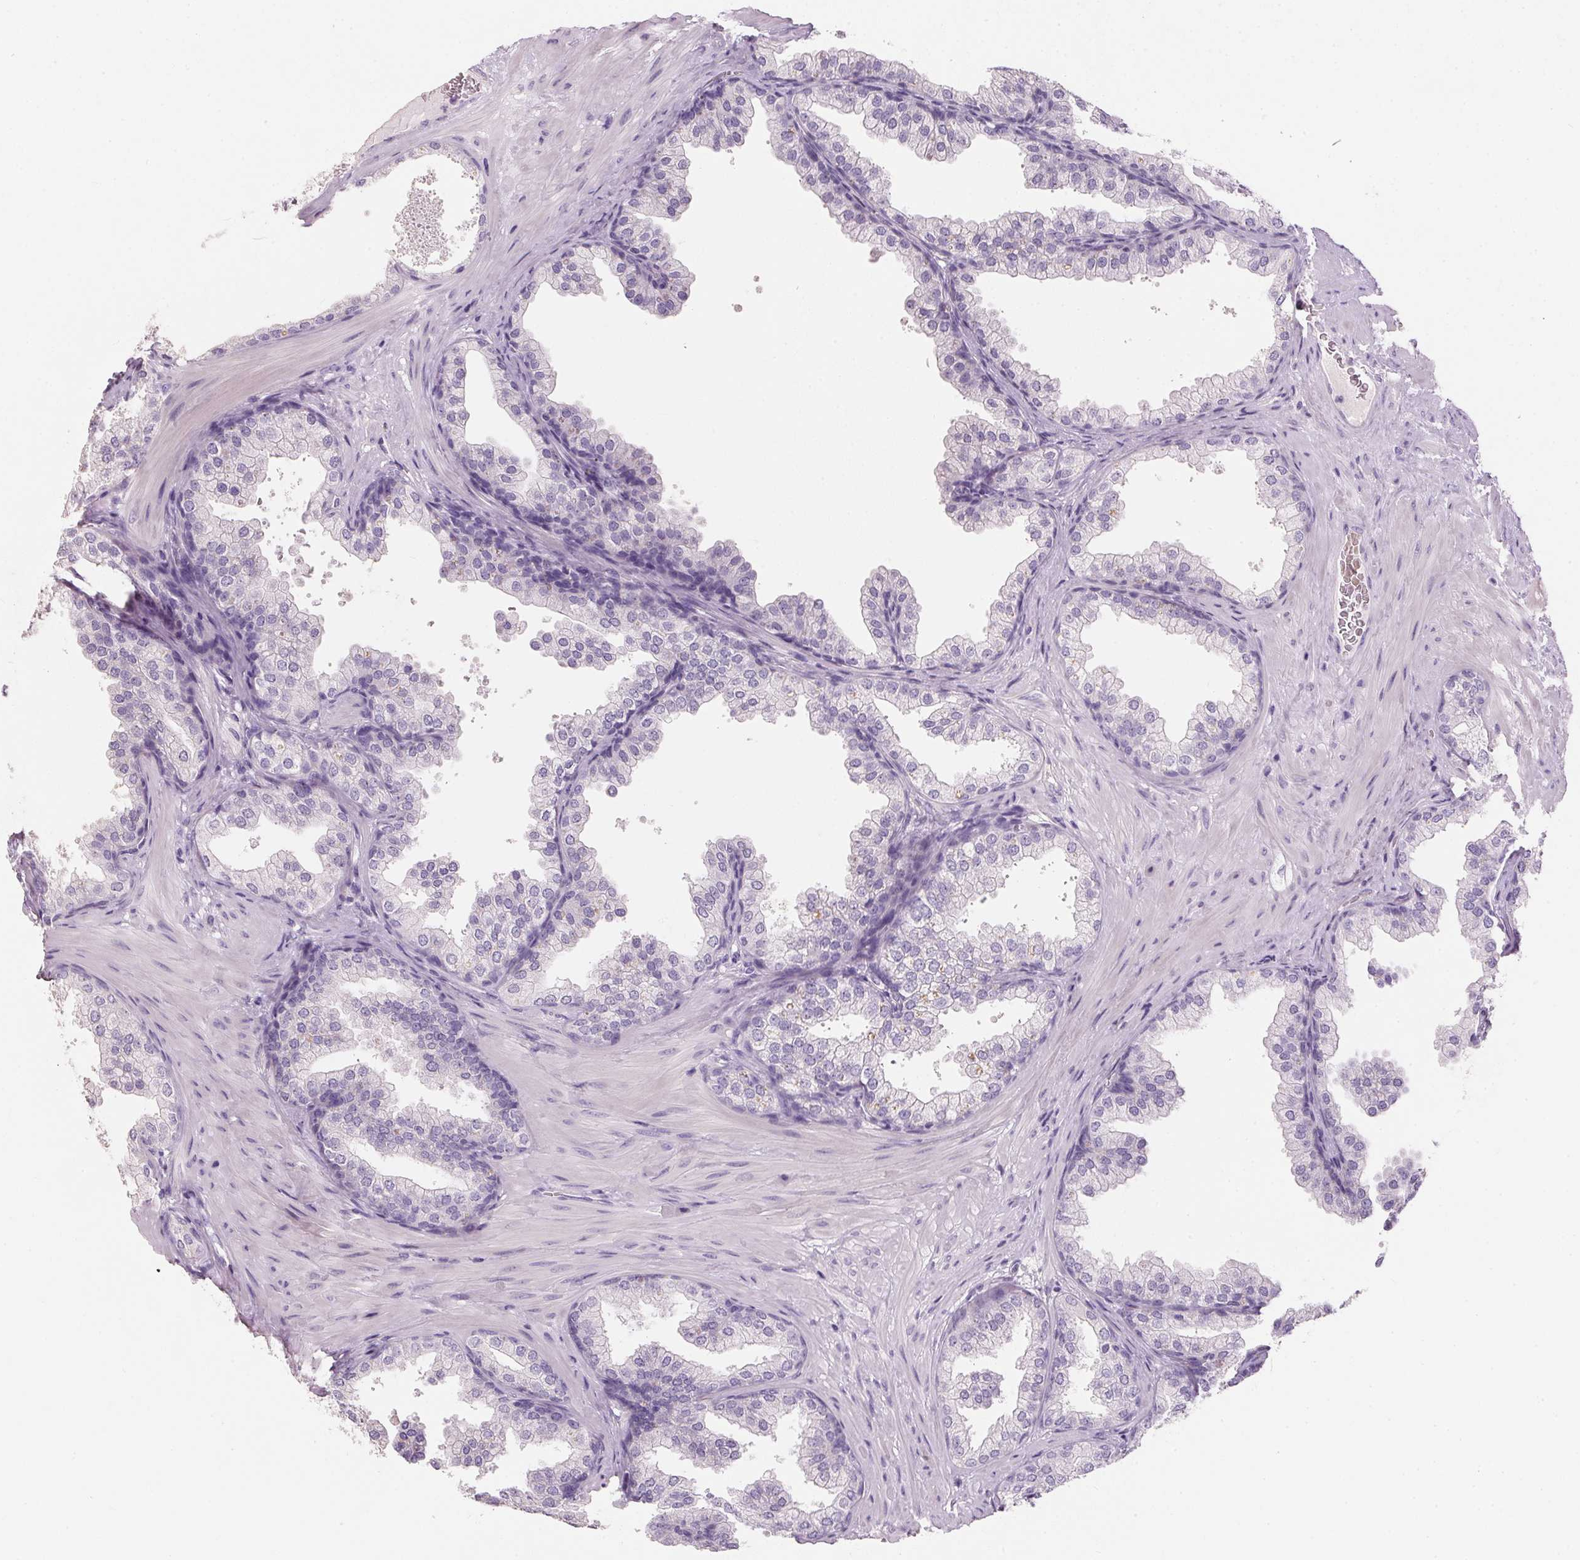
{"staining": {"intensity": "negative", "quantity": "none", "location": "none"}, "tissue": "prostate", "cell_type": "Glandular cells", "image_type": "normal", "snomed": [{"axis": "morphology", "description": "Normal tissue, NOS"}, {"axis": "topography", "description": "Prostate"}], "caption": "DAB immunohistochemical staining of benign prostate displays no significant staining in glandular cells. (Immunohistochemistry, brightfield microscopy, high magnification).", "gene": "HSD17B1", "patient": {"sex": "male", "age": 37}}